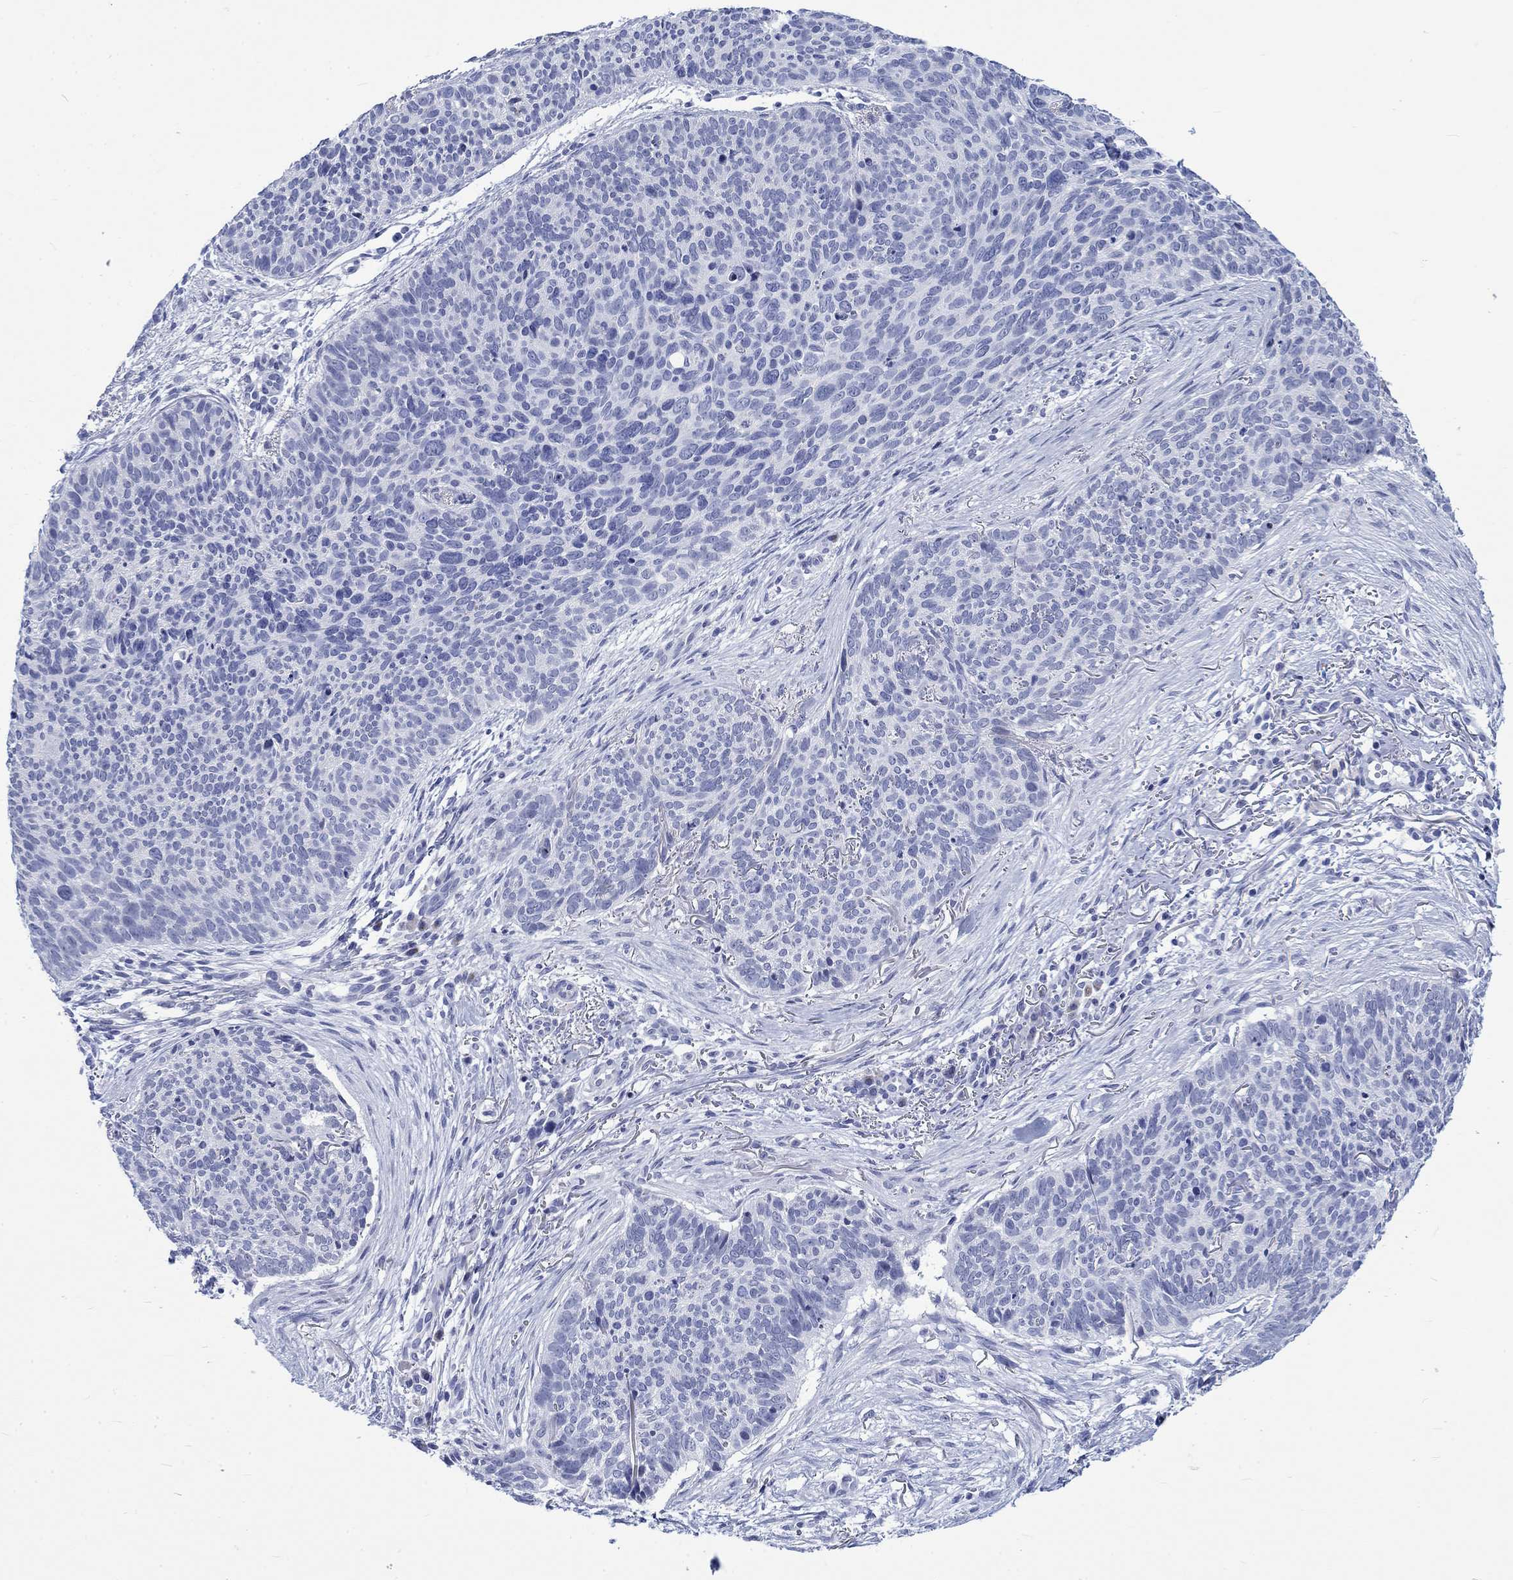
{"staining": {"intensity": "negative", "quantity": "none", "location": "none"}, "tissue": "skin cancer", "cell_type": "Tumor cells", "image_type": "cancer", "snomed": [{"axis": "morphology", "description": "Basal cell carcinoma"}, {"axis": "topography", "description": "Skin"}], "caption": "Human skin cancer stained for a protein using immunohistochemistry (IHC) exhibits no staining in tumor cells.", "gene": "KRT76", "patient": {"sex": "male", "age": 64}}